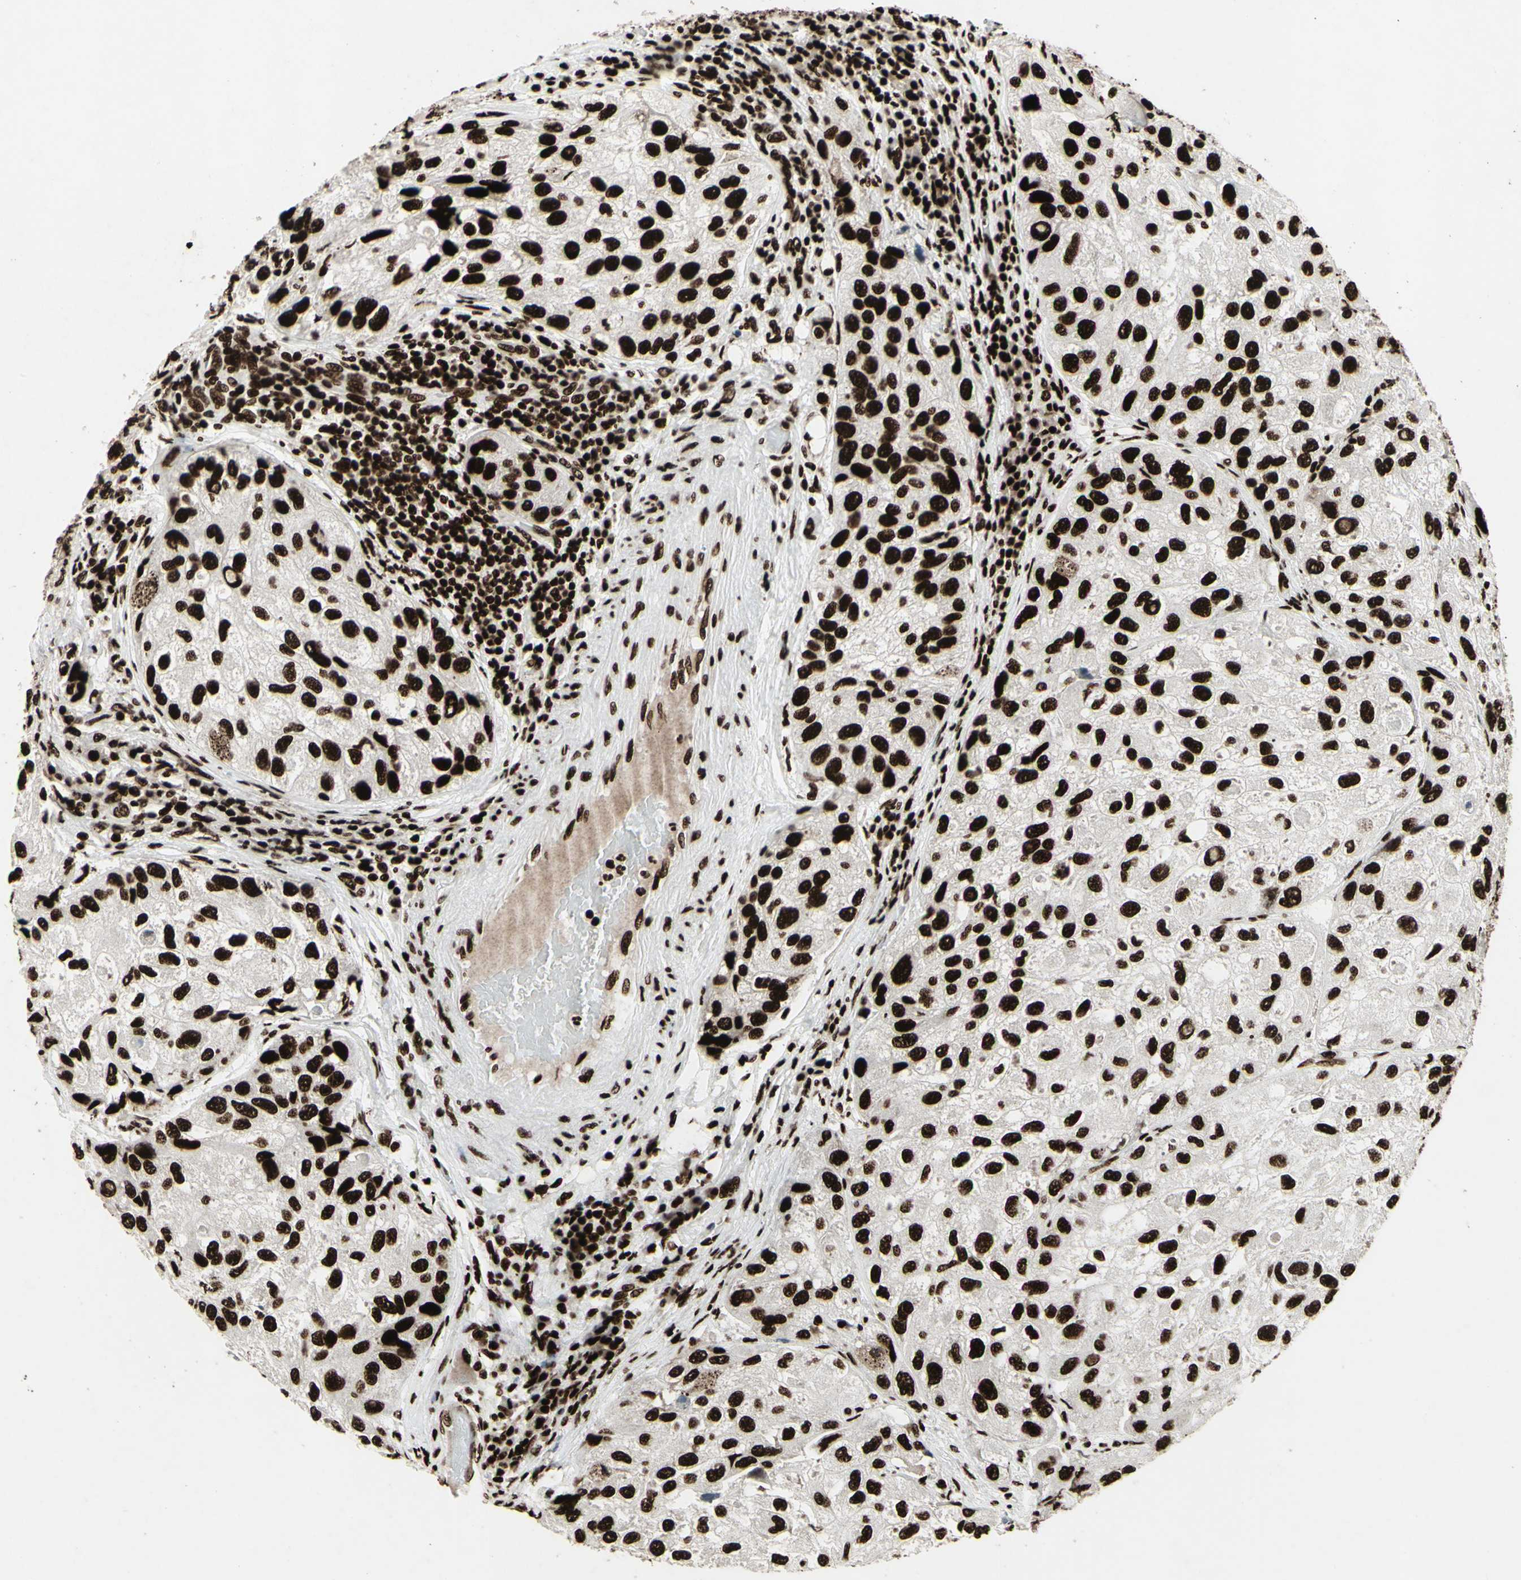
{"staining": {"intensity": "strong", "quantity": ">75%", "location": "nuclear"}, "tissue": "urothelial cancer", "cell_type": "Tumor cells", "image_type": "cancer", "snomed": [{"axis": "morphology", "description": "Urothelial carcinoma, High grade"}, {"axis": "topography", "description": "Urinary bladder"}], "caption": "Immunohistochemistry (IHC) photomicrograph of neoplastic tissue: human high-grade urothelial carcinoma stained using IHC shows high levels of strong protein expression localized specifically in the nuclear of tumor cells, appearing as a nuclear brown color.", "gene": "U2AF2", "patient": {"sex": "female", "age": 64}}